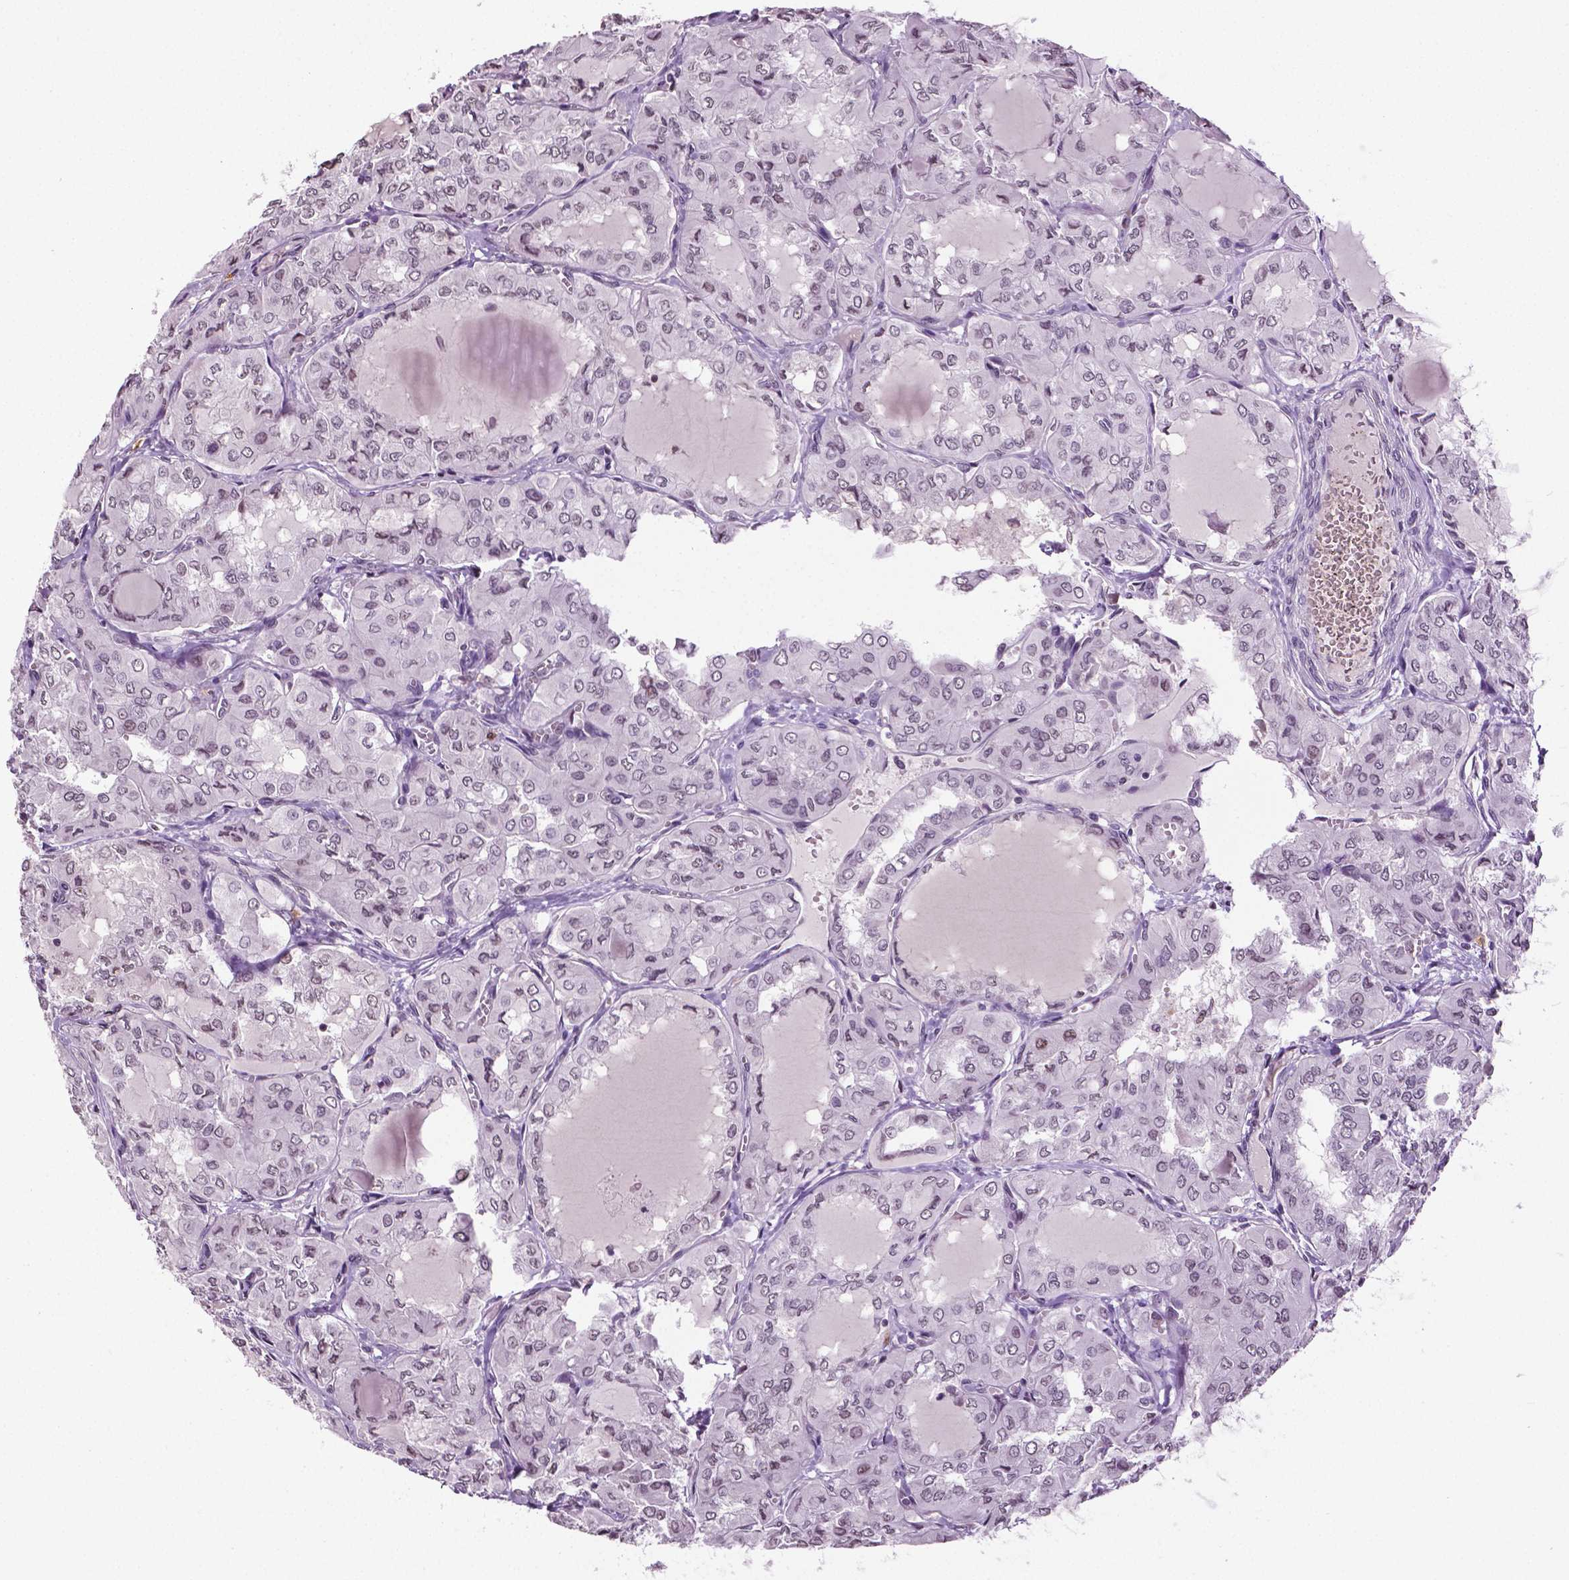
{"staining": {"intensity": "negative", "quantity": "none", "location": "none"}, "tissue": "thyroid cancer", "cell_type": "Tumor cells", "image_type": "cancer", "snomed": [{"axis": "morphology", "description": "Papillary adenocarcinoma, NOS"}, {"axis": "topography", "description": "Thyroid gland"}], "caption": "This histopathology image is of papillary adenocarcinoma (thyroid) stained with IHC to label a protein in brown with the nuclei are counter-stained blue. There is no expression in tumor cells.", "gene": "DLX5", "patient": {"sex": "male", "age": 20}}